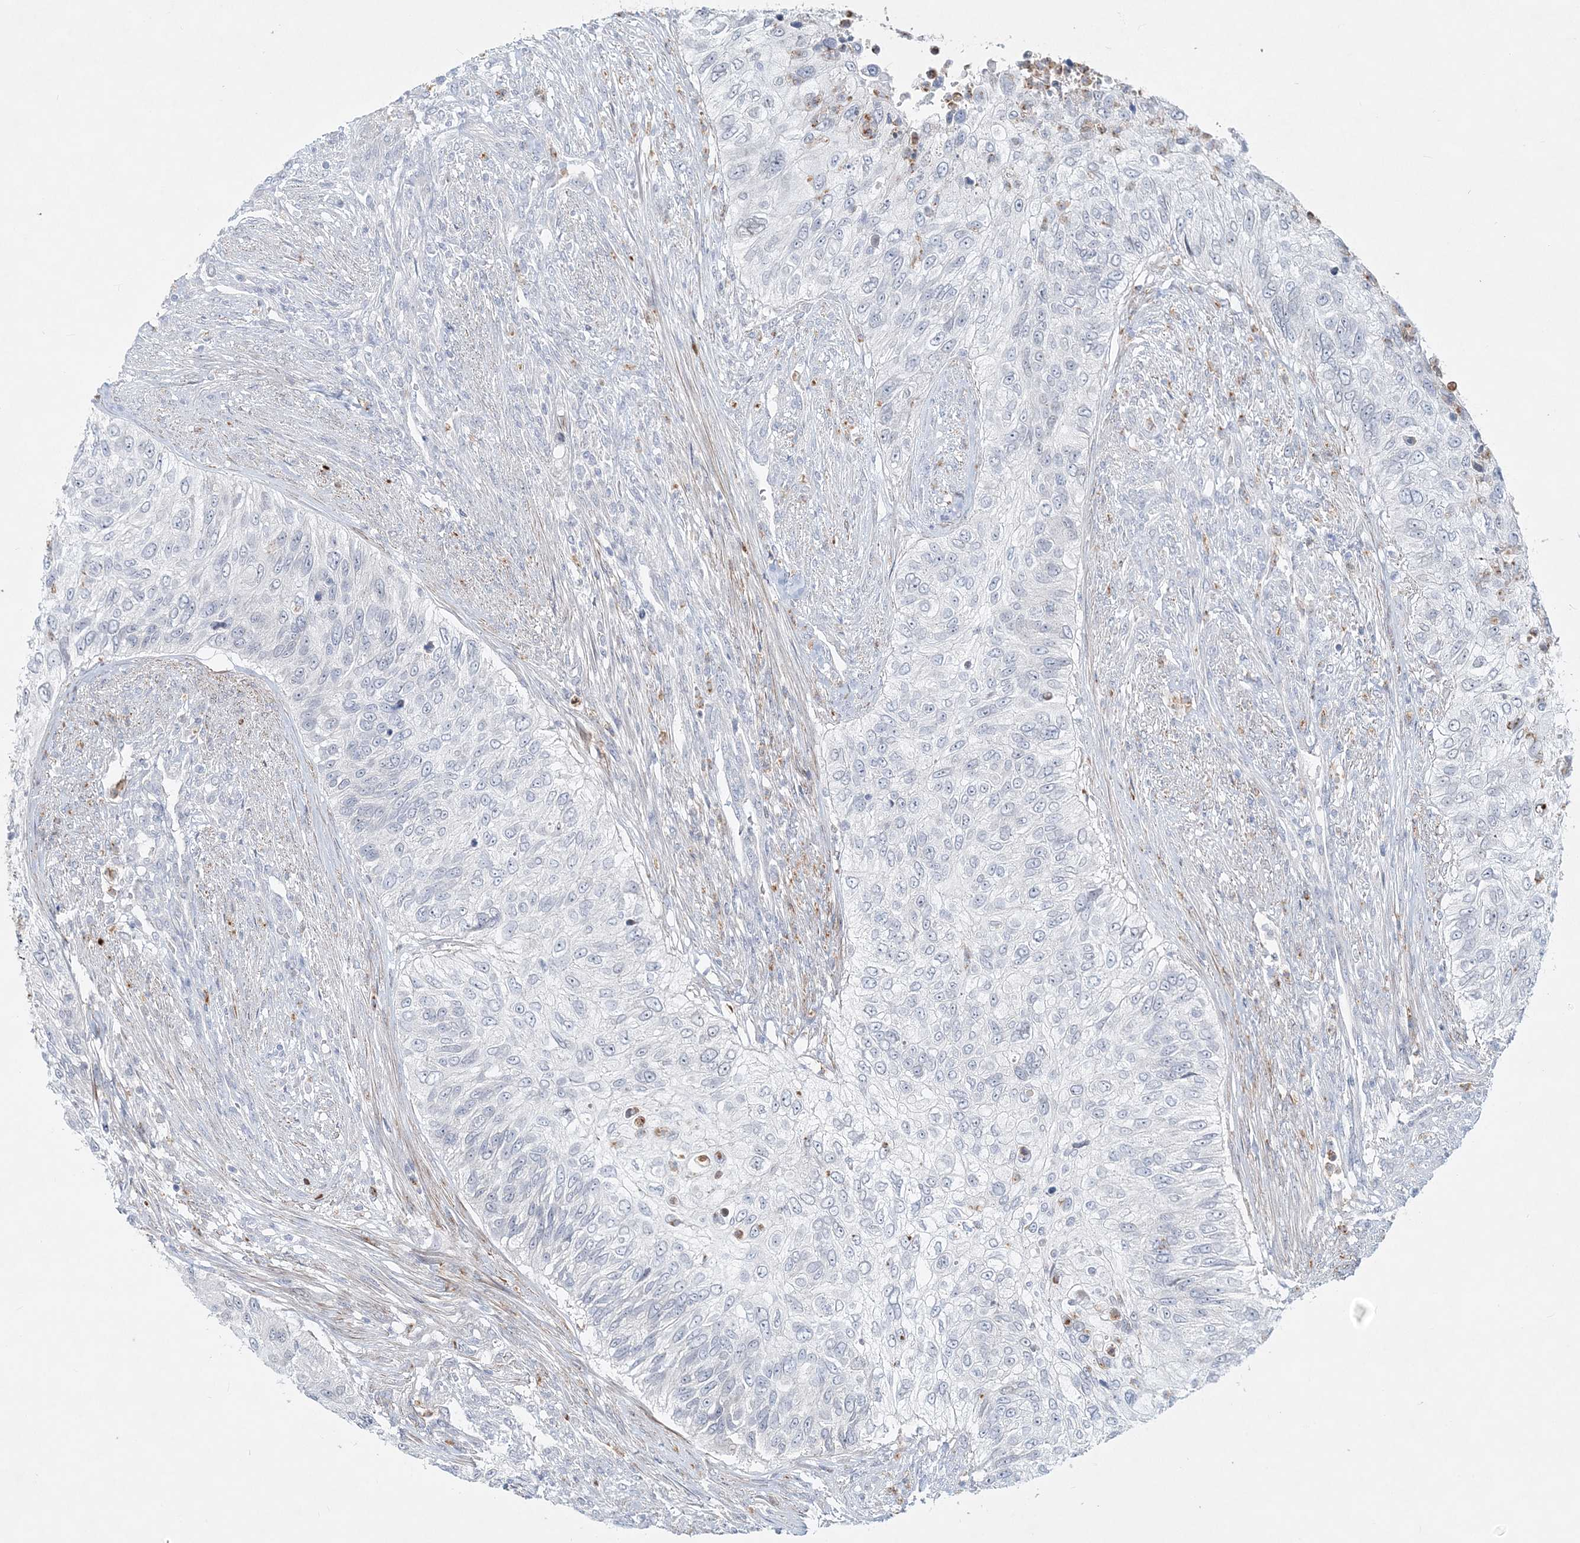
{"staining": {"intensity": "negative", "quantity": "none", "location": "none"}, "tissue": "urothelial cancer", "cell_type": "Tumor cells", "image_type": "cancer", "snomed": [{"axis": "morphology", "description": "Urothelial carcinoma, High grade"}, {"axis": "topography", "description": "Urinary bladder"}], "caption": "An immunohistochemistry (IHC) photomicrograph of urothelial cancer is shown. There is no staining in tumor cells of urothelial cancer.", "gene": "DNAH5", "patient": {"sex": "female", "age": 60}}